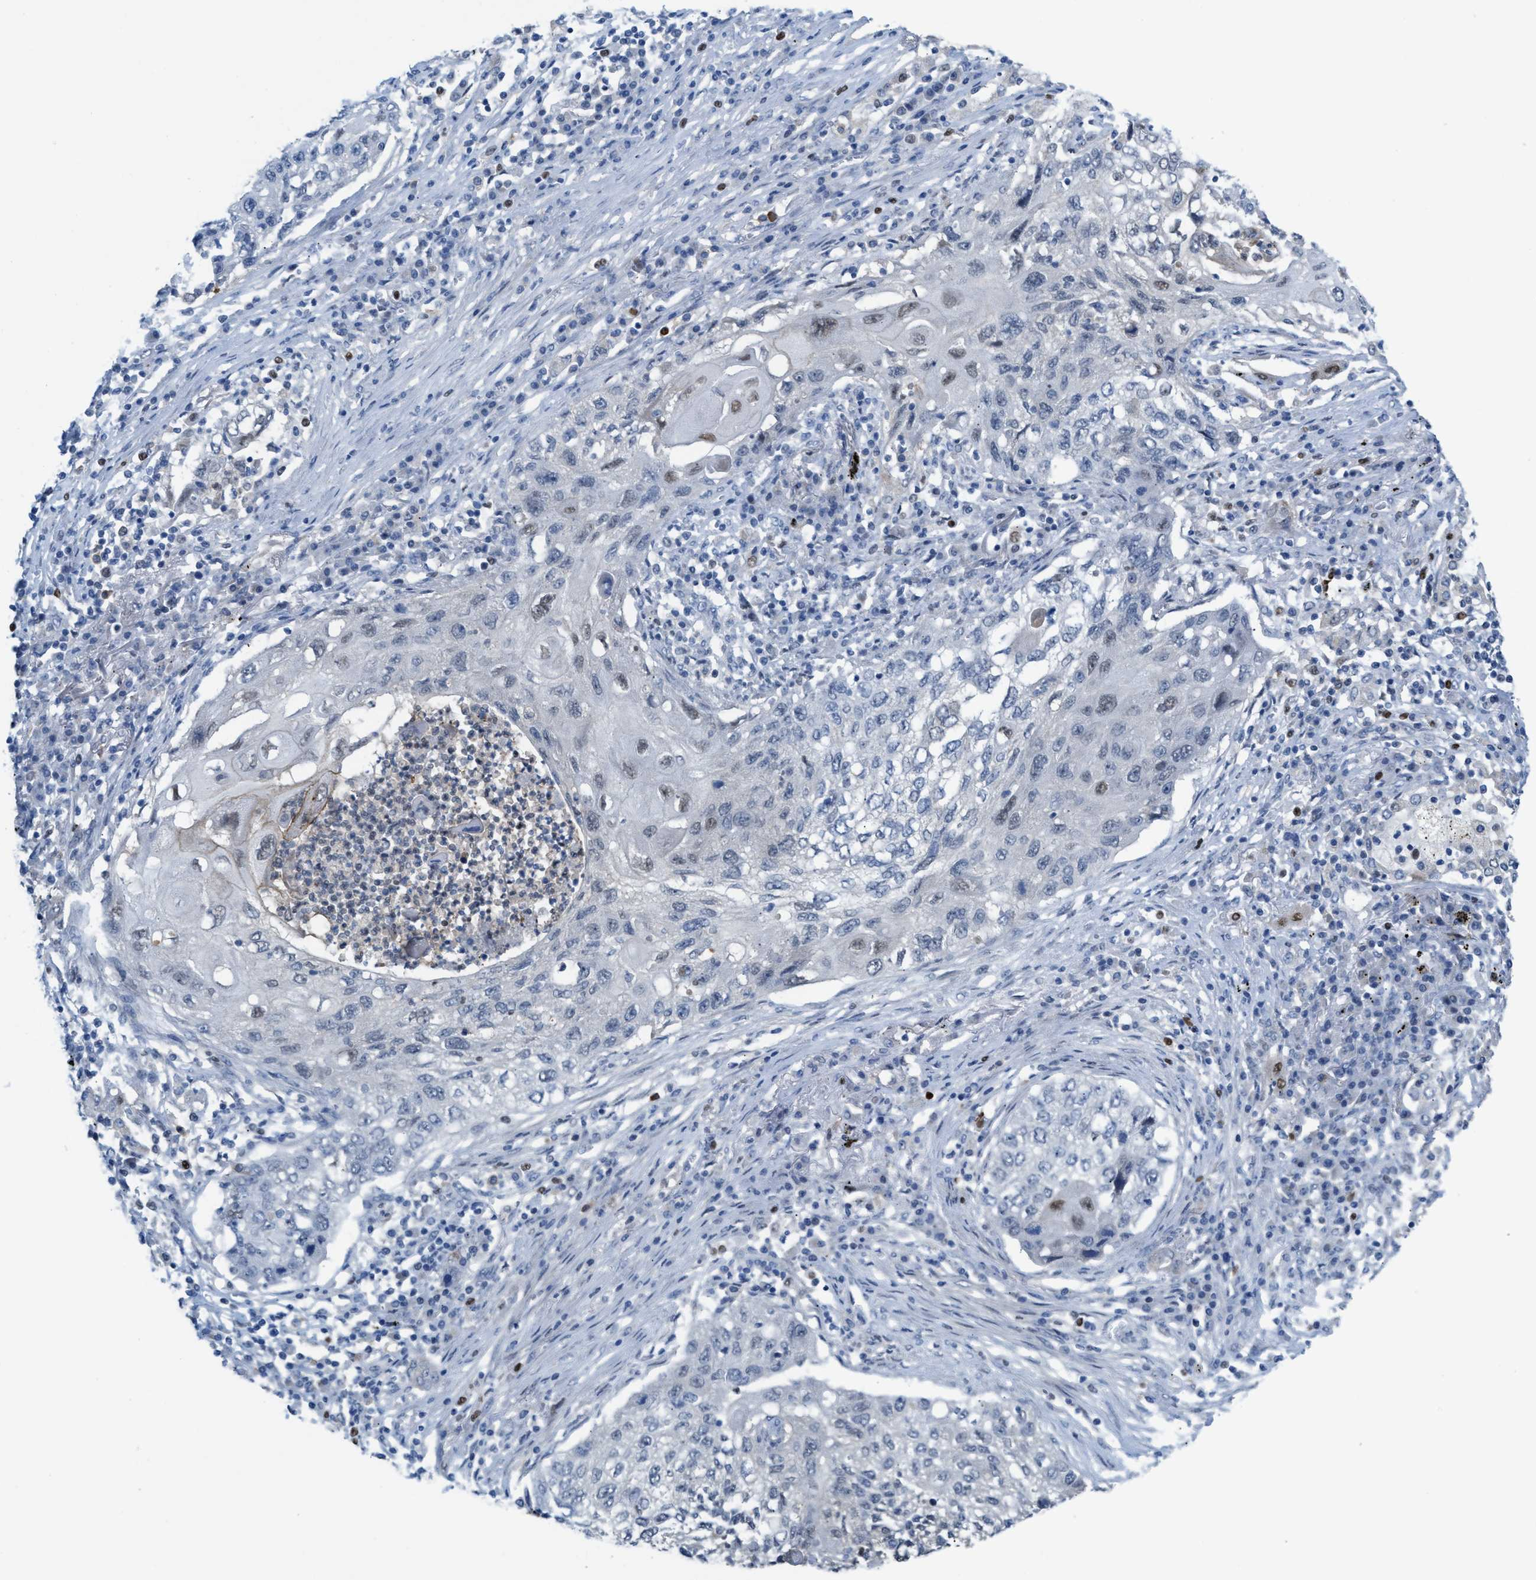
{"staining": {"intensity": "weak", "quantity": "<25%", "location": "nuclear"}, "tissue": "lung cancer", "cell_type": "Tumor cells", "image_type": "cancer", "snomed": [{"axis": "morphology", "description": "Squamous cell carcinoma, NOS"}, {"axis": "topography", "description": "Lung"}], "caption": "Immunohistochemistry of lung cancer exhibits no expression in tumor cells. The staining was performed using DAB (3,3'-diaminobenzidine) to visualize the protein expression in brown, while the nuclei were stained in blue with hematoxylin (Magnification: 20x).", "gene": "PPM1D", "patient": {"sex": "female", "age": 63}}